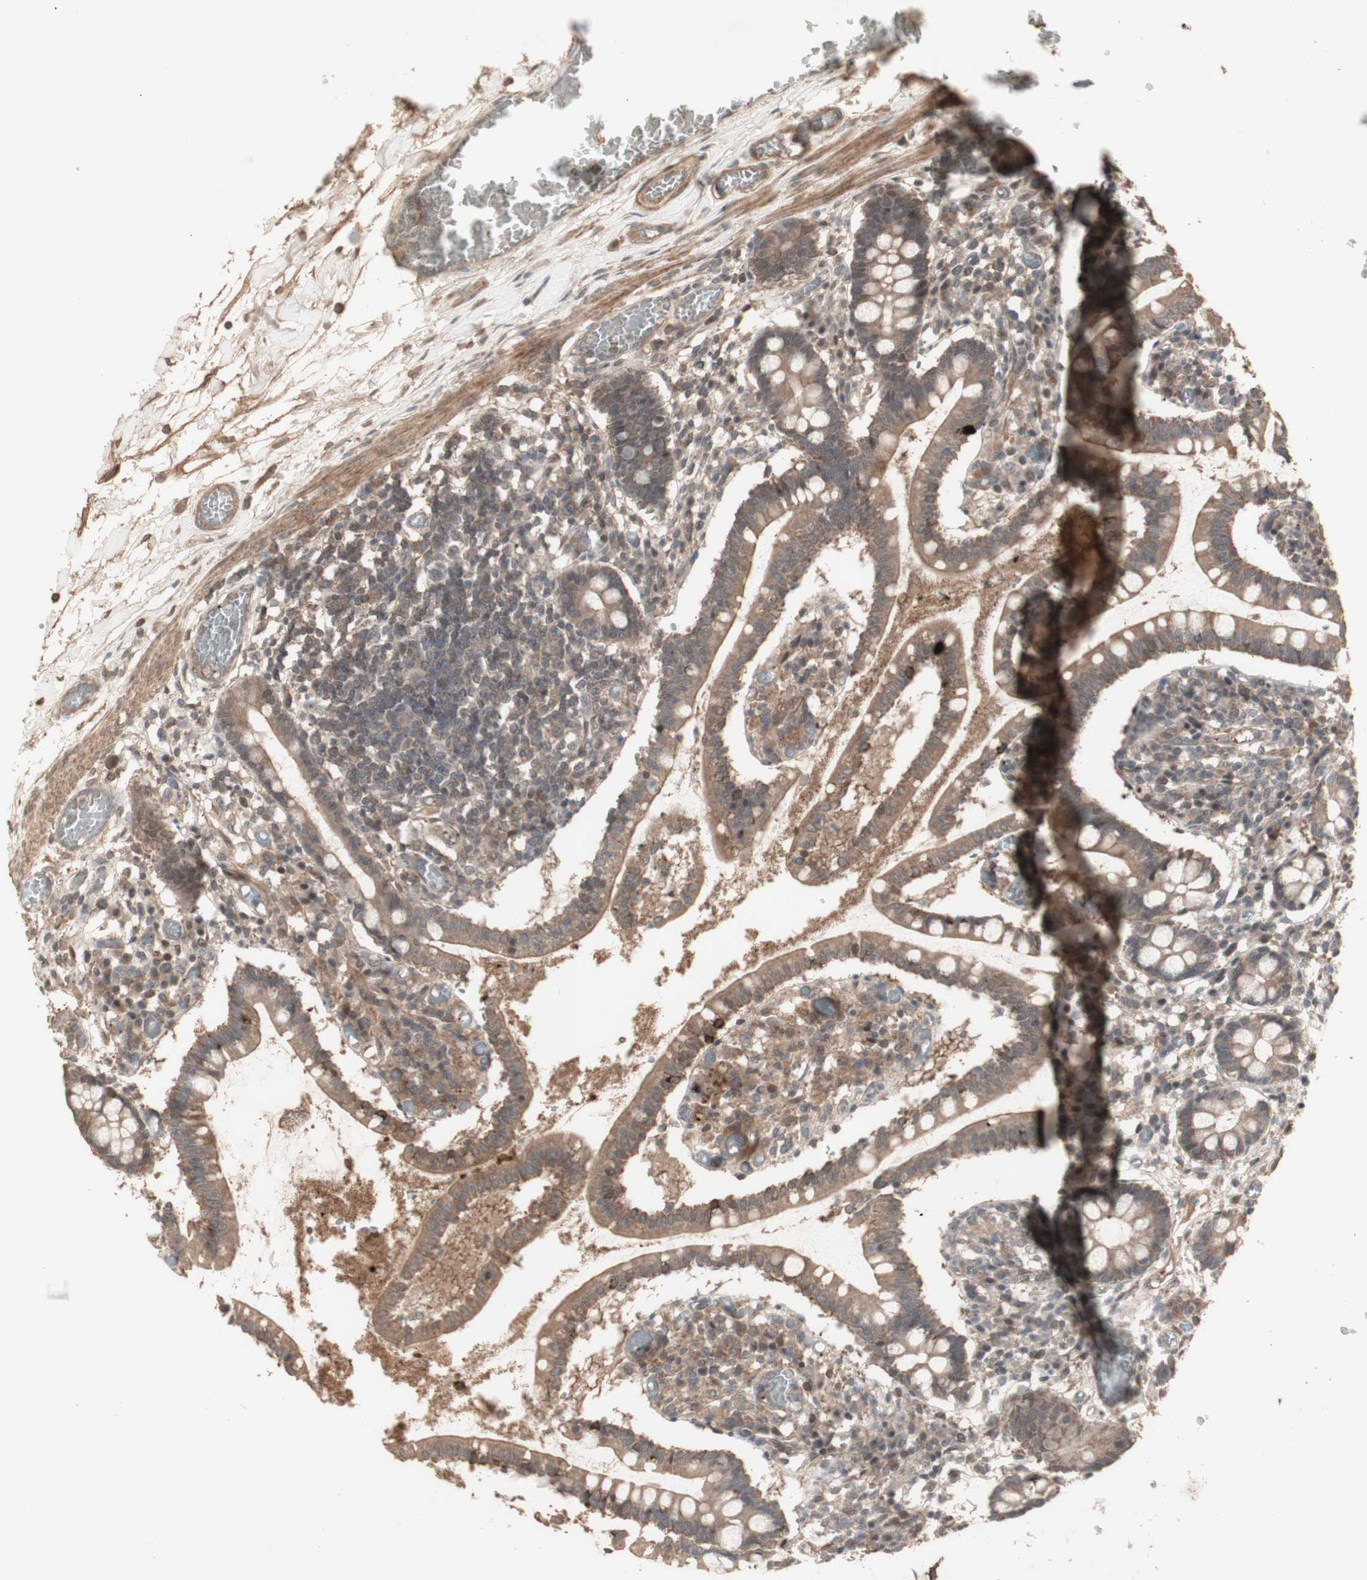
{"staining": {"intensity": "moderate", "quantity": ">75%", "location": "cytoplasmic/membranous"}, "tissue": "small intestine", "cell_type": "Glandular cells", "image_type": "normal", "snomed": [{"axis": "morphology", "description": "Normal tissue, NOS"}, {"axis": "topography", "description": "Small intestine"}], "caption": "Protein expression analysis of normal human small intestine reveals moderate cytoplasmic/membranous staining in approximately >75% of glandular cells. Immunohistochemistry (ihc) stains the protein in brown and the nuclei are stained blue.", "gene": "ALOX12", "patient": {"sex": "female", "age": 61}}